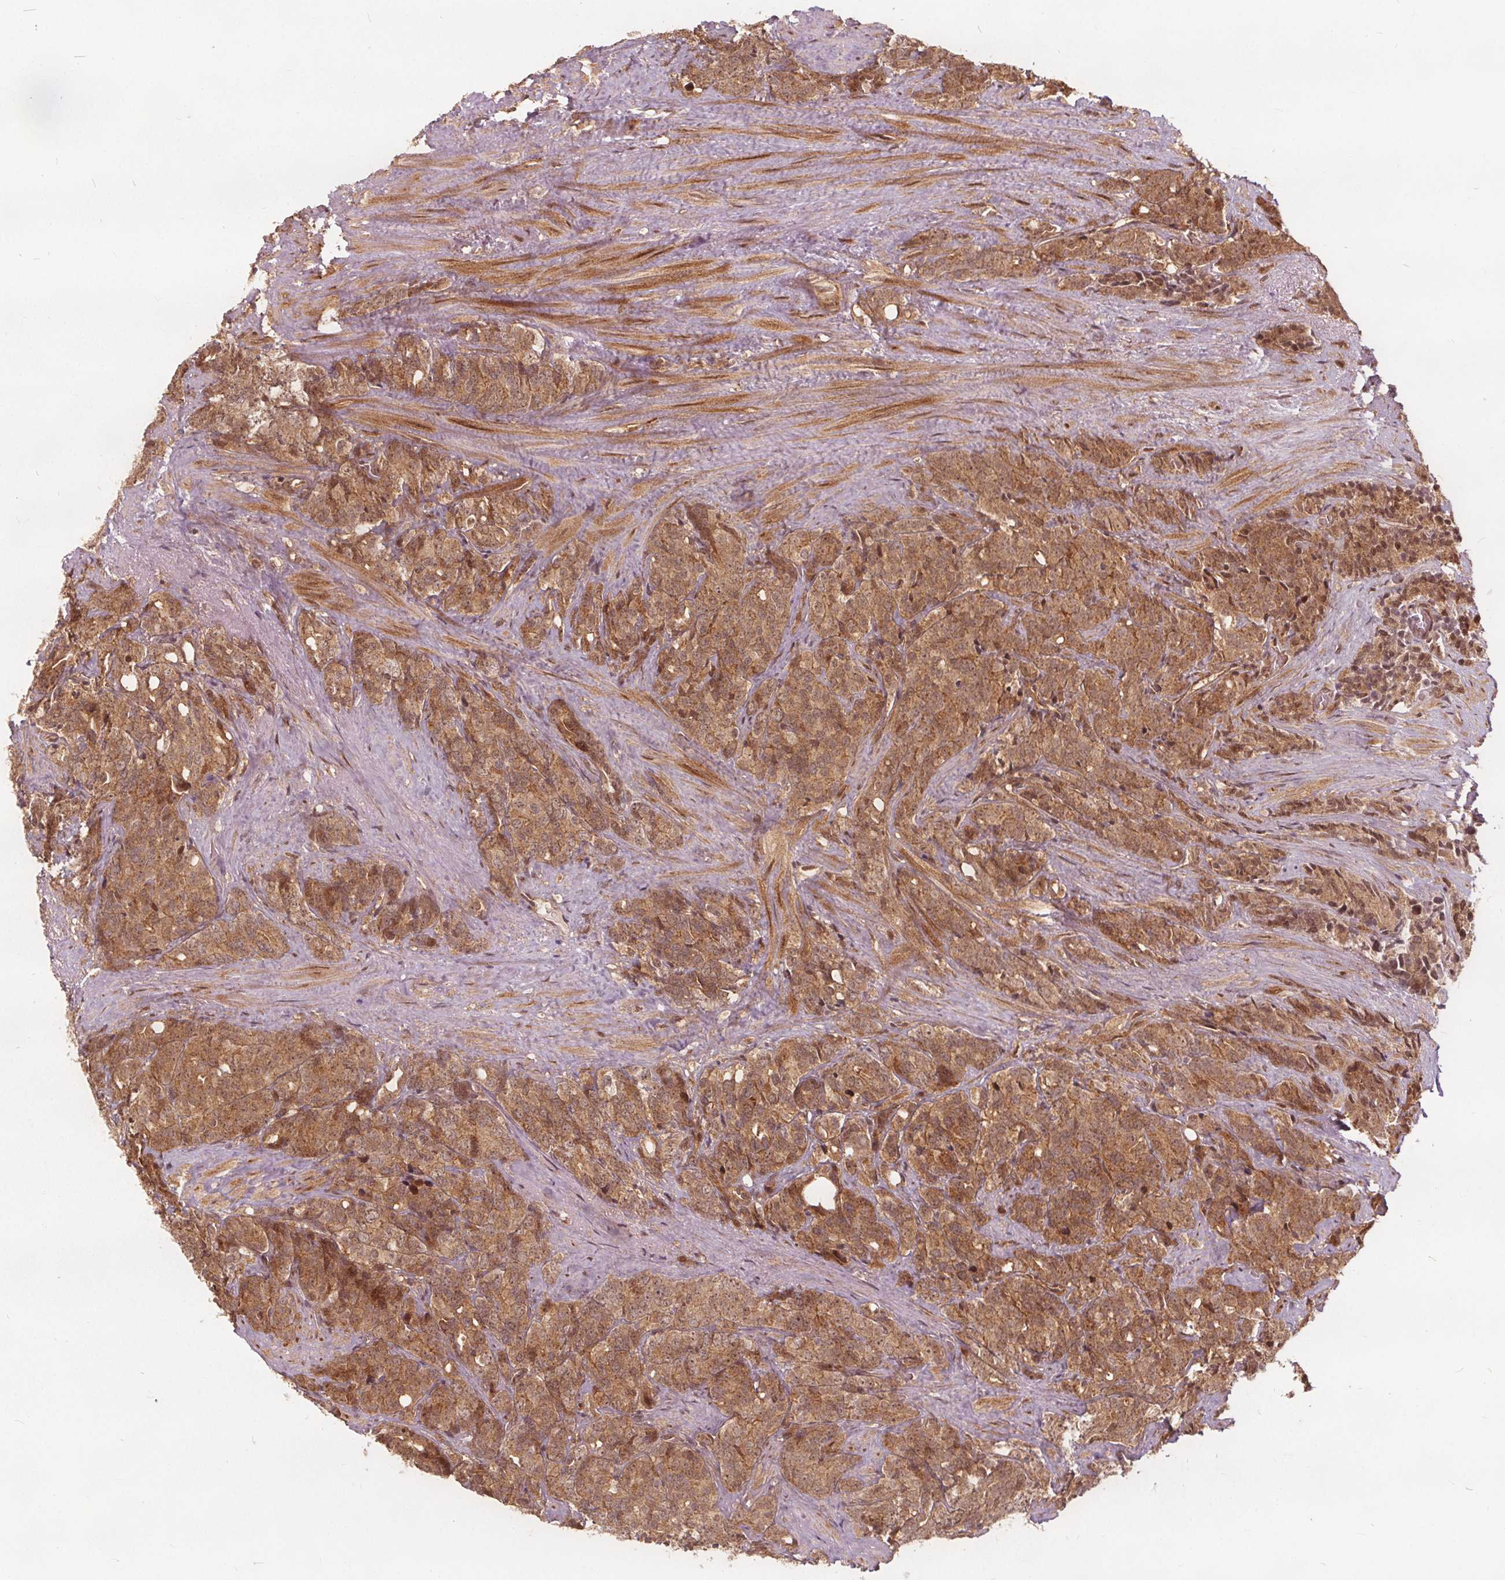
{"staining": {"intensity": "moderate", "quantity": ">75%", "location": "cytoplasmic/membranous"}, "tissue": "prostate cancer", "cell_type": "Tumor cells", "image_type": "cancer", "snomed": [{"axis": "morphology", "description": "Adenocarcinoma, High grade"}, {"axis": "topography", "description": "Prostate"}], "caption": "The micrograph demonstrates a brown stain indicating the presence of a protein in the cytoplasmic/membranous of tumor cells in prostate cancer (adenocarcinoma (high-grade)).", "gene": "PPP1CB", "patient": {"sex": "male", "age": 84}}